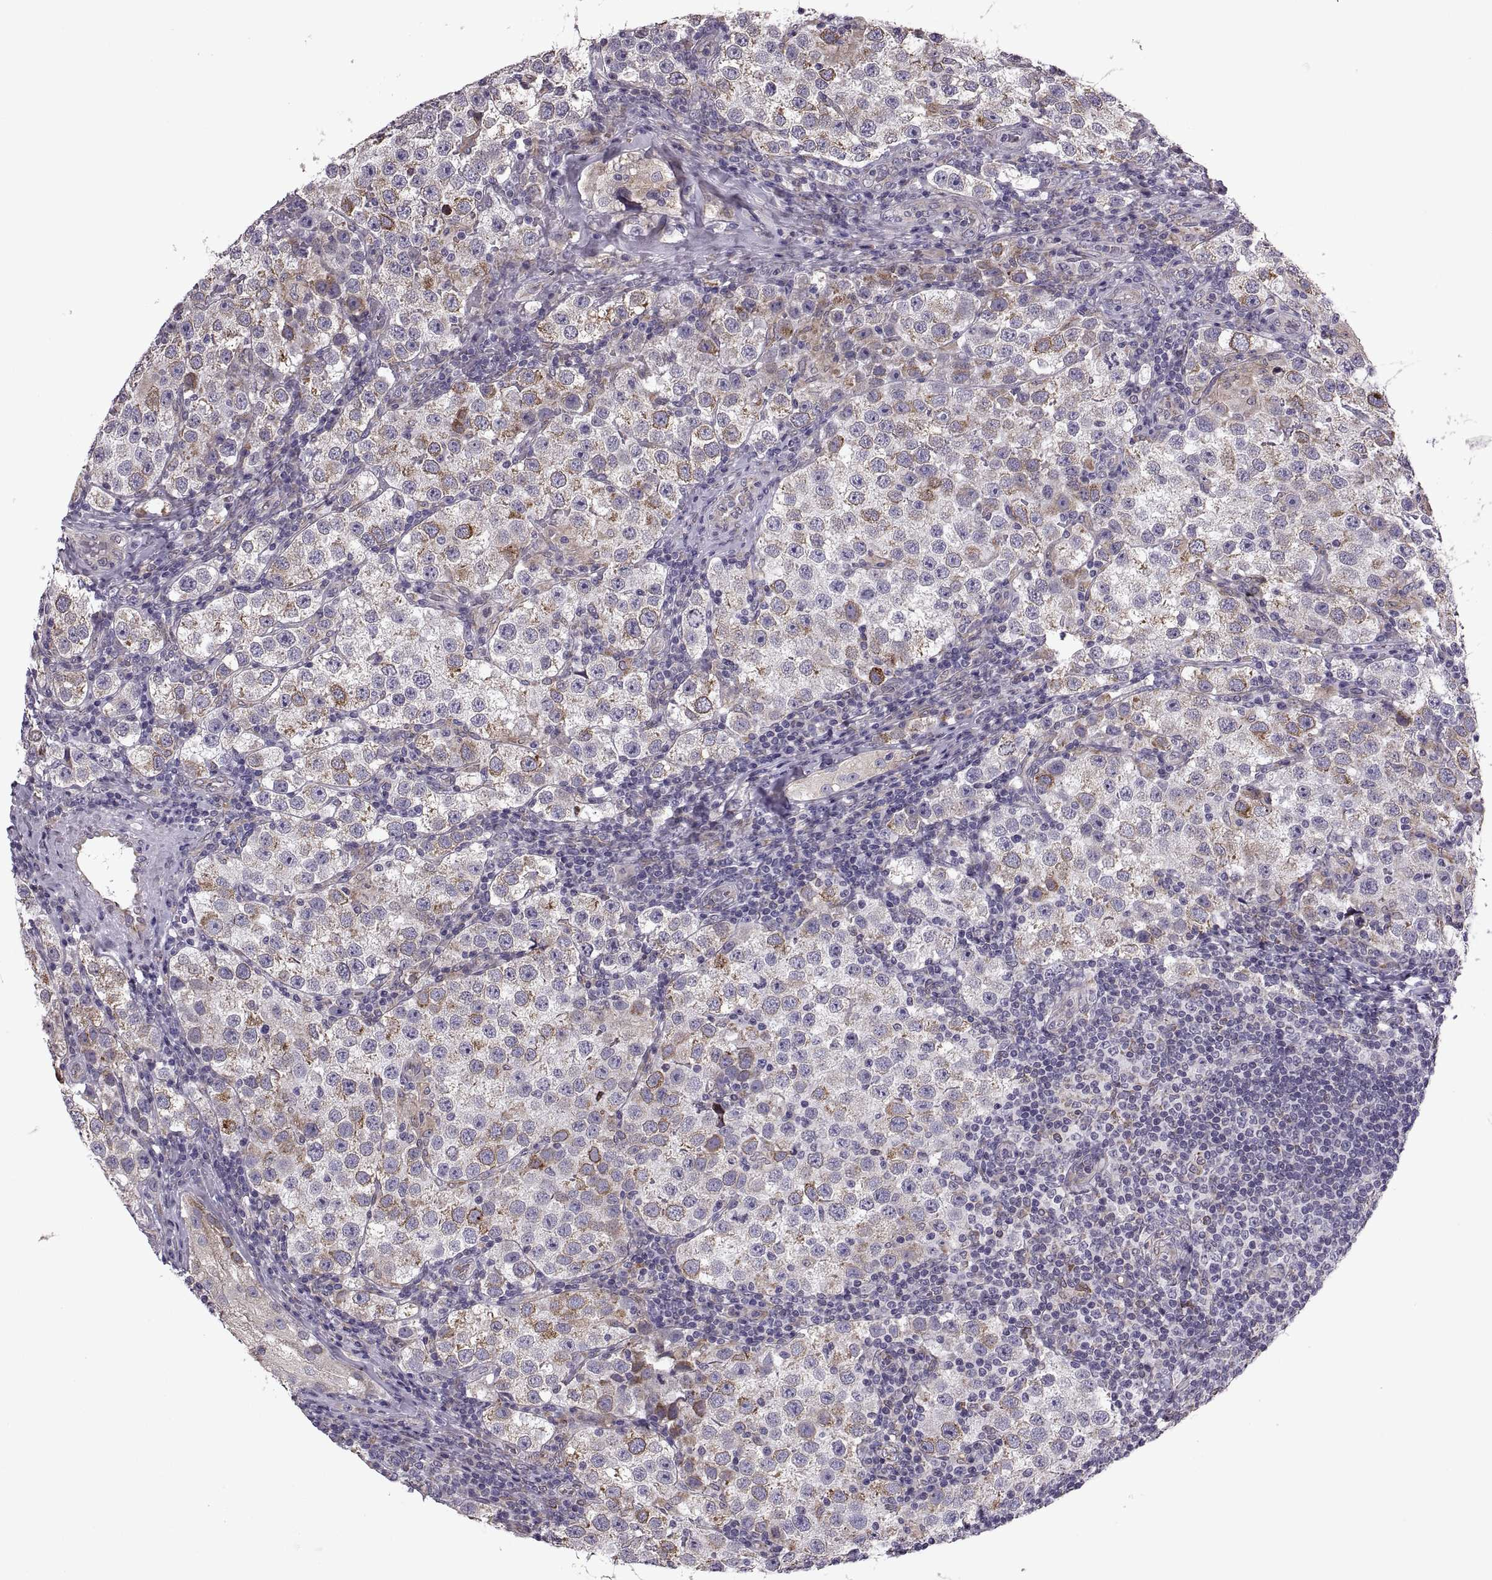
{"staining": {"intensity": "strong", "quantity": "<25%", "location": "cytoplasmic/membranous"}, "tissue": "testis cancer", "cell_type": "Tumor cells", "image_type": "cancer", "snomed": [{"axis": "morphology", "description": "Seminoma, NOS"}, {"axis": "topography", "description": "Testis"}], "caption": "IHC of testis cancer displays medium levels of strong cytoplasmic/membranous staining in about <25% of tumor cells.", "gene": "LETM2", "patient": {"sex": "male", "age": 37}}